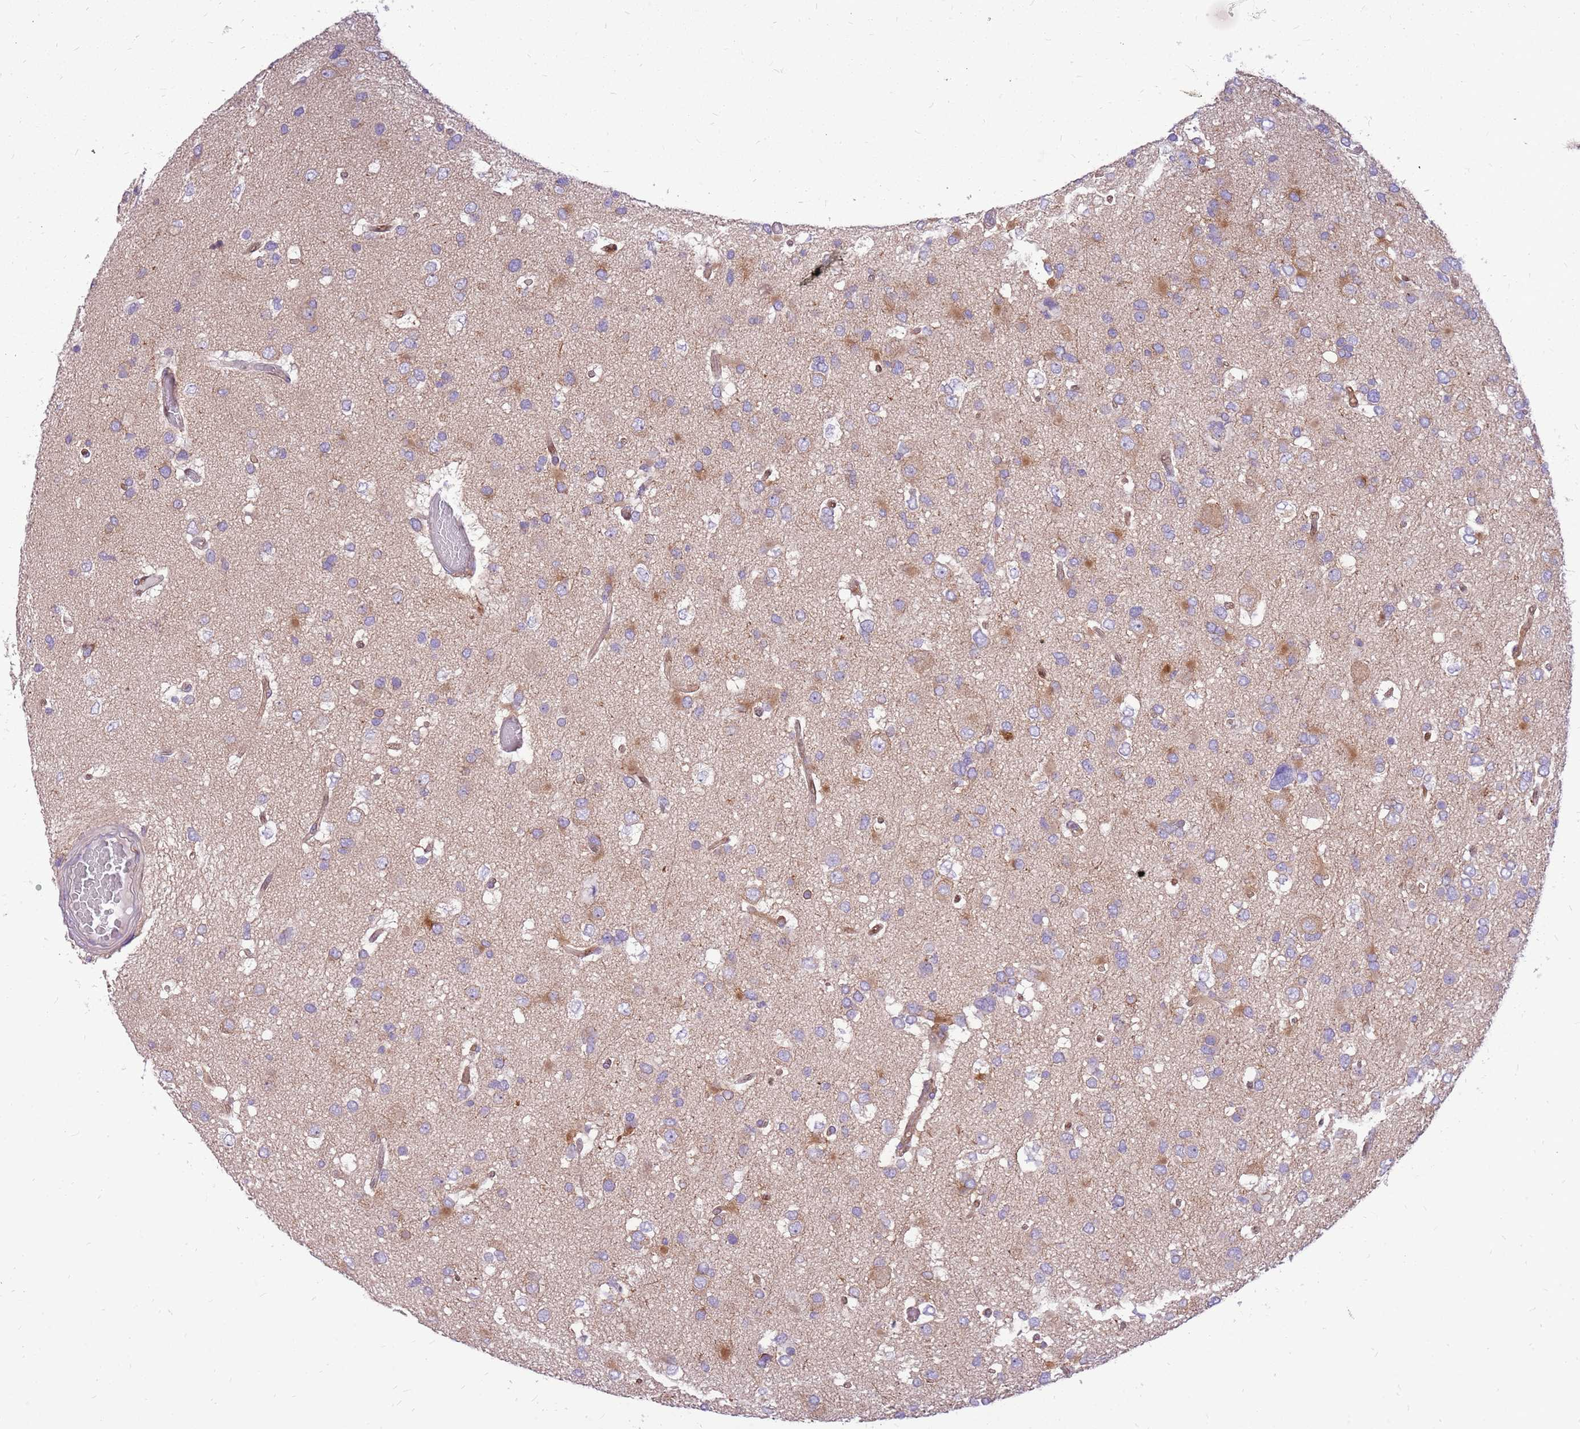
{"staining": {"intensity": "weak", "quantity": "<25%", "location": "cytoplasmic/membranous"}, "tissue": "glioma", "cell_type": "Tumor cells", "image_type": "cancer", "snomed": [{"axis": "morphology", "description": "Glioma, malignant, High grade"}, {"axis": "topography", "description": "Brain"}], "caption": "IHC histopathology image of human glioma stained for a protein (brown), which shows no positivity in tumor cells.", "gene": "WDR90", "patient": {"sex": "male", "age": 53}}